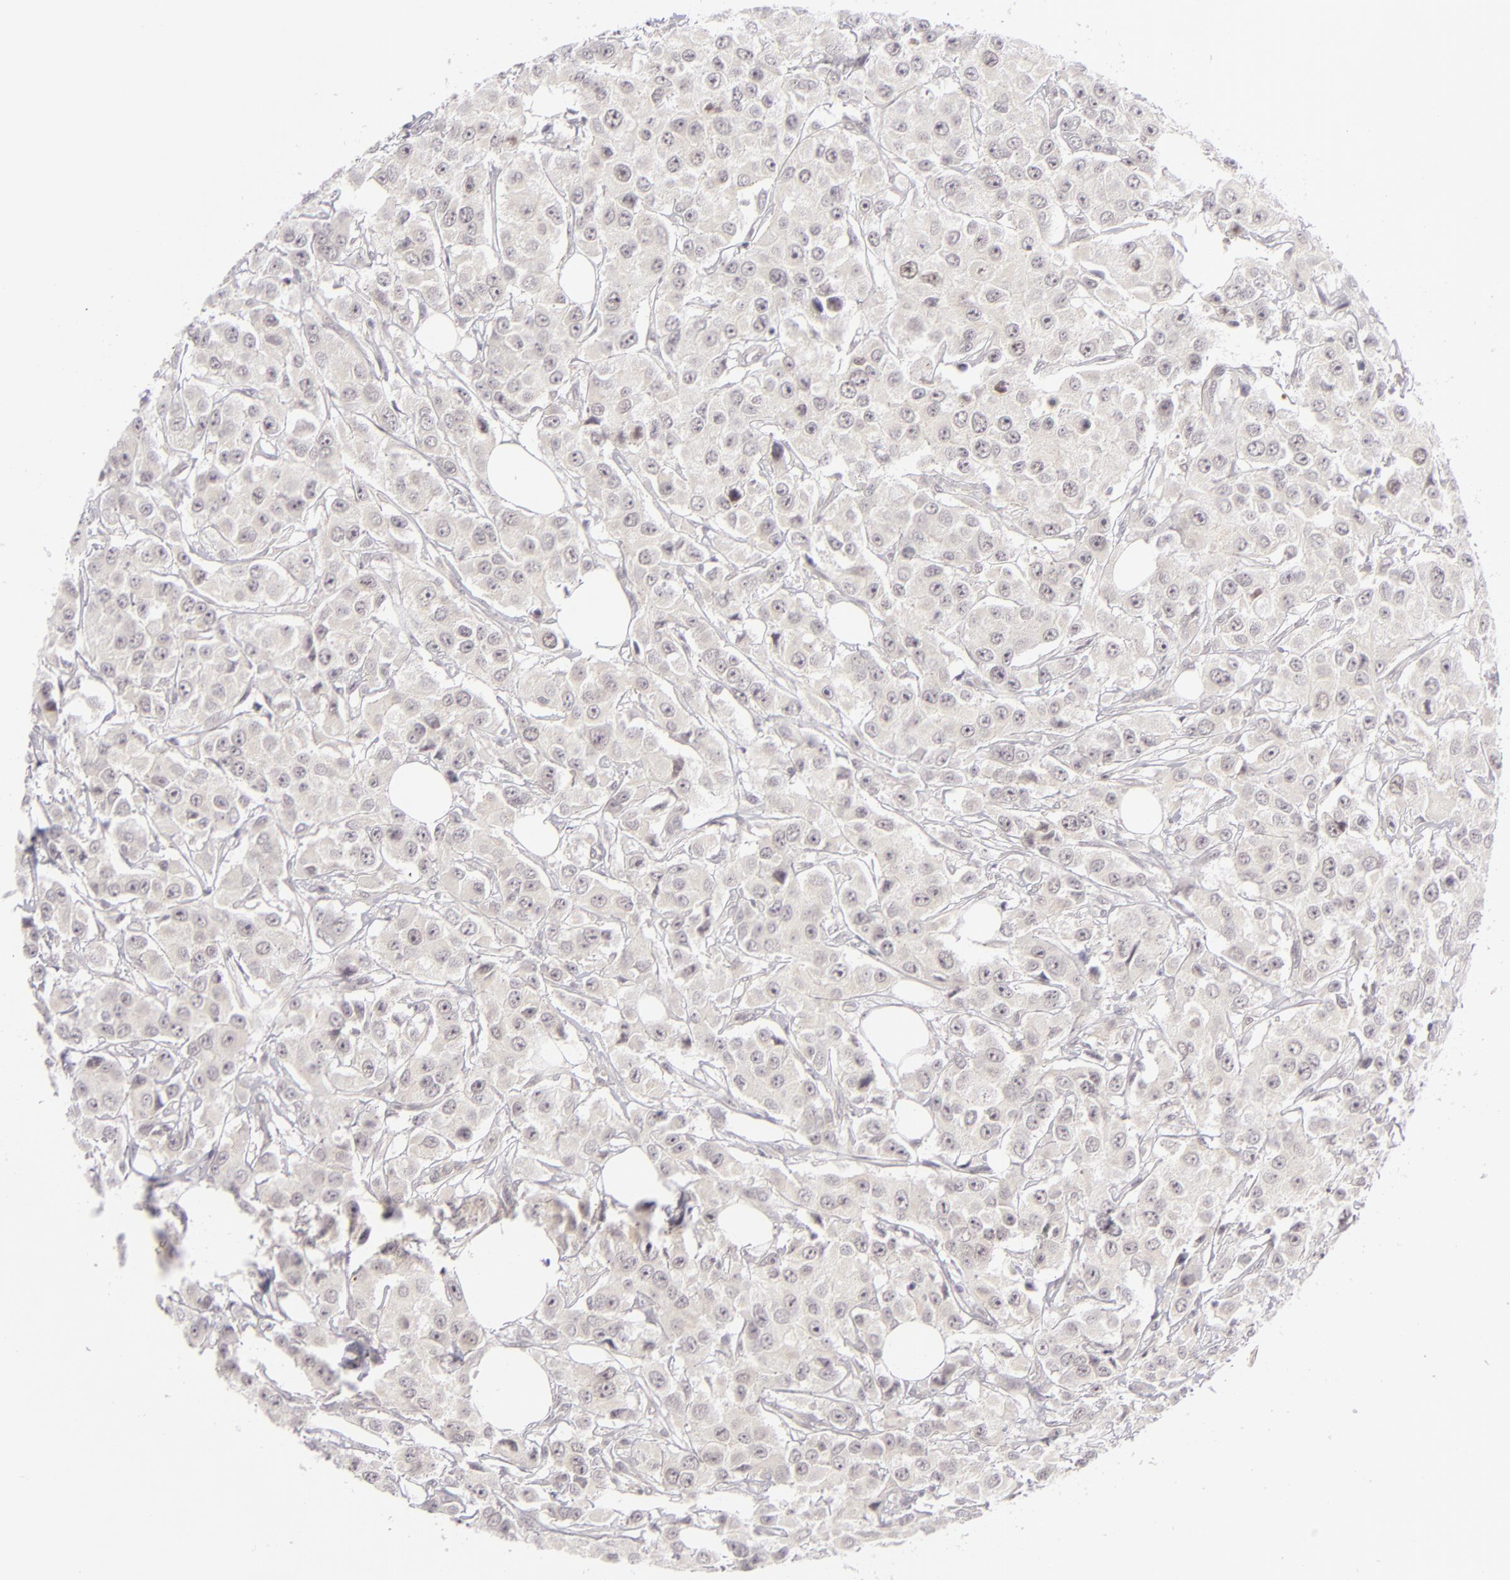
{"staining": {"intensity": "negative", "quantity": "none", "location": "none"}, "tissue": "breast cancer", "cell_type": "Tumor cells", "image_type": "cancer", "snomed": [{"axis": "morphology", "description": "Duct carcinoma"}, {"axis": "topography", "description": "Breast"}], "caption": "This is a histopathology image of immunohistochemistry (IHC) staining of breast cancer, which shows no positivity in tumor cells.", "gene": "DLG3", "patient": {"sex": "female", "age": 58}}